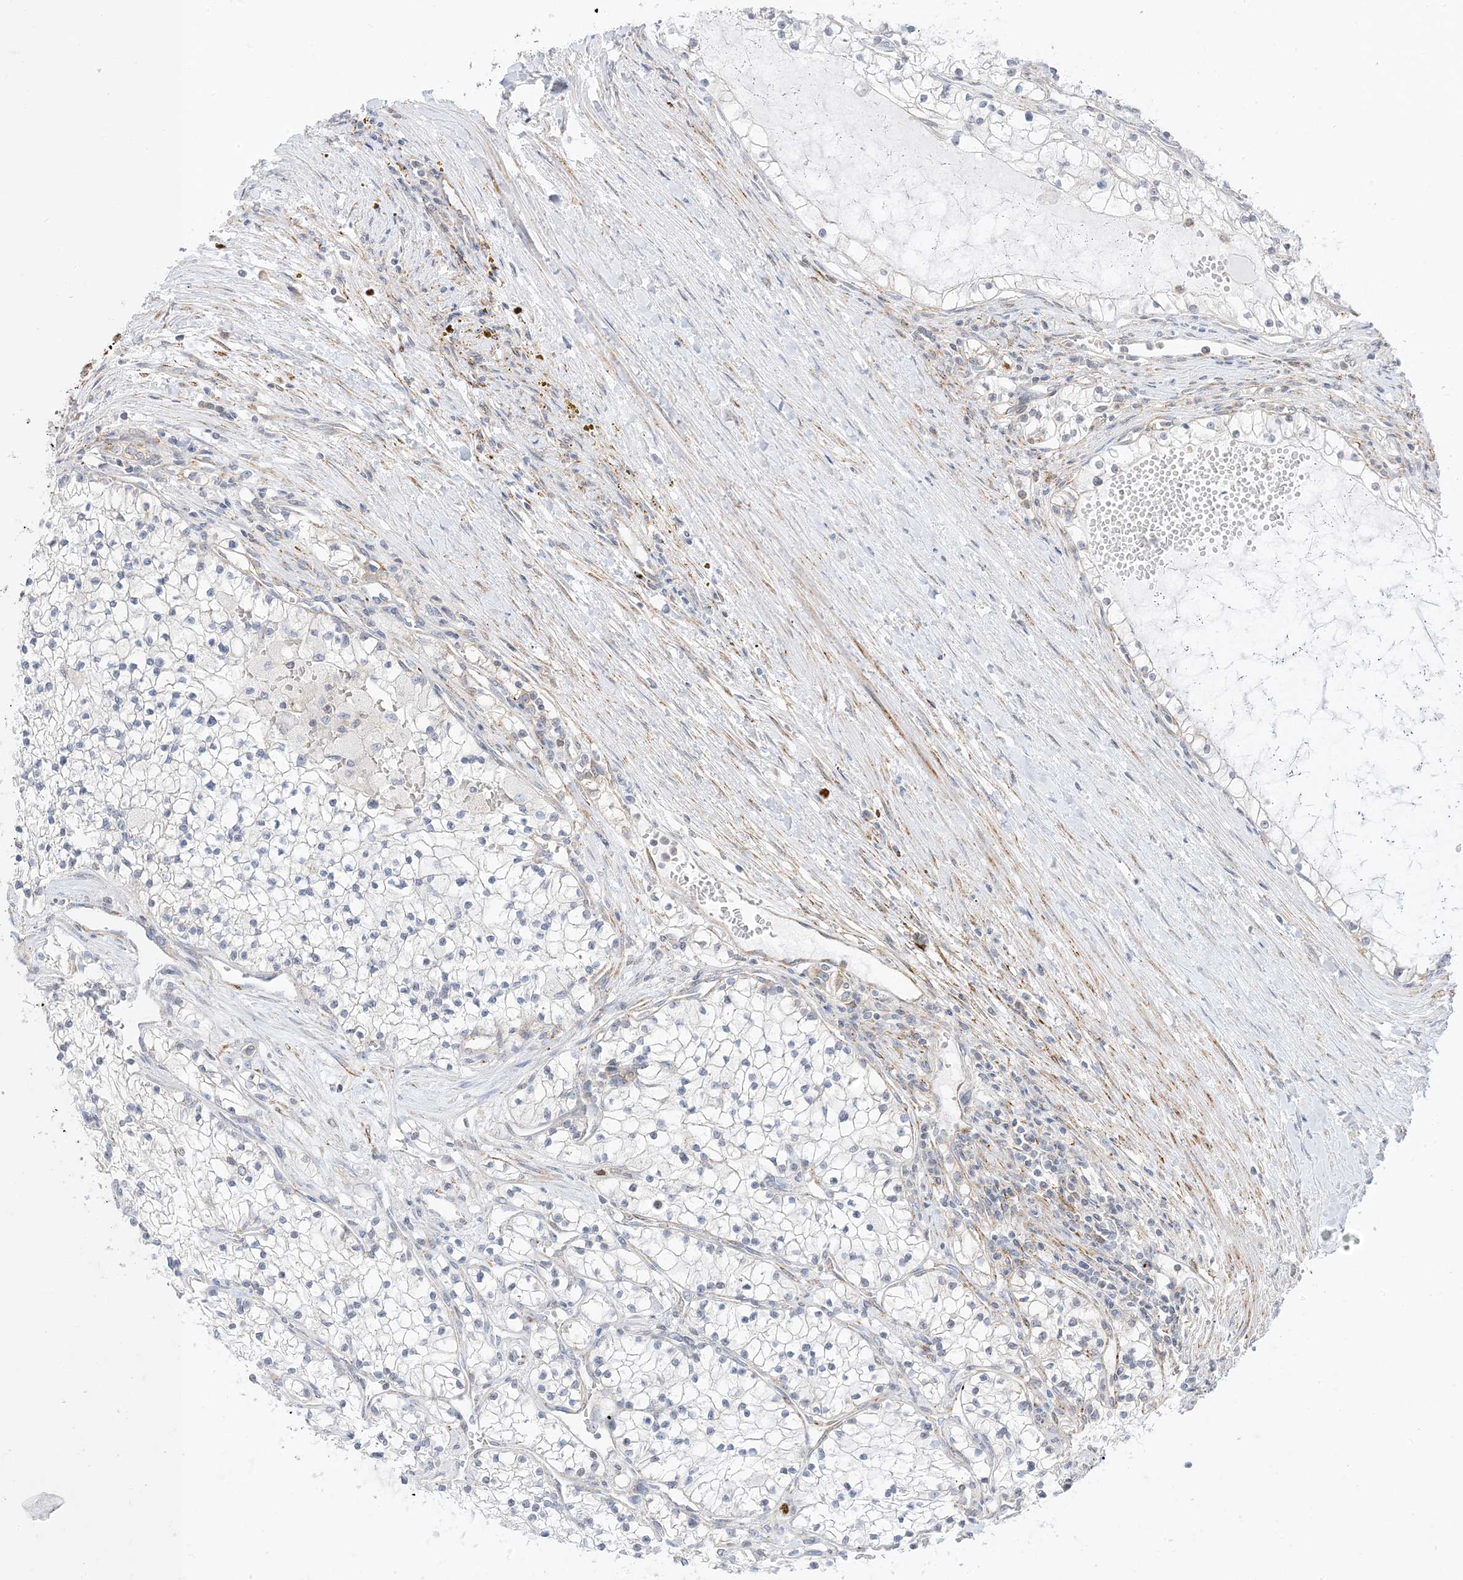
{"staining": {"intensity": "negative", "quantity": "none", "location": "none"}, "tissue": "renal cancer", "cell_type": "Tumor cells", "image_type": "cancer", "snomed": [{"axis": "morphology", "description": "Normal tissue, NOS"}, {"axis": "morphology", "description": "Adenocarcinoma, NOS"}, {"axis": "topography", "description": "Kidney"}], "caption": "Protein analysis of renal adenocarcinoma demonstrates no significant expression in tumor cells. The staining is performed using DAB (3,3'-diaminobenzidine) brown chromogen with nuclei counter-stained in using hematoxylin.", "gene": "RAC1", "patient": {"sex": "male", "age": 68}}